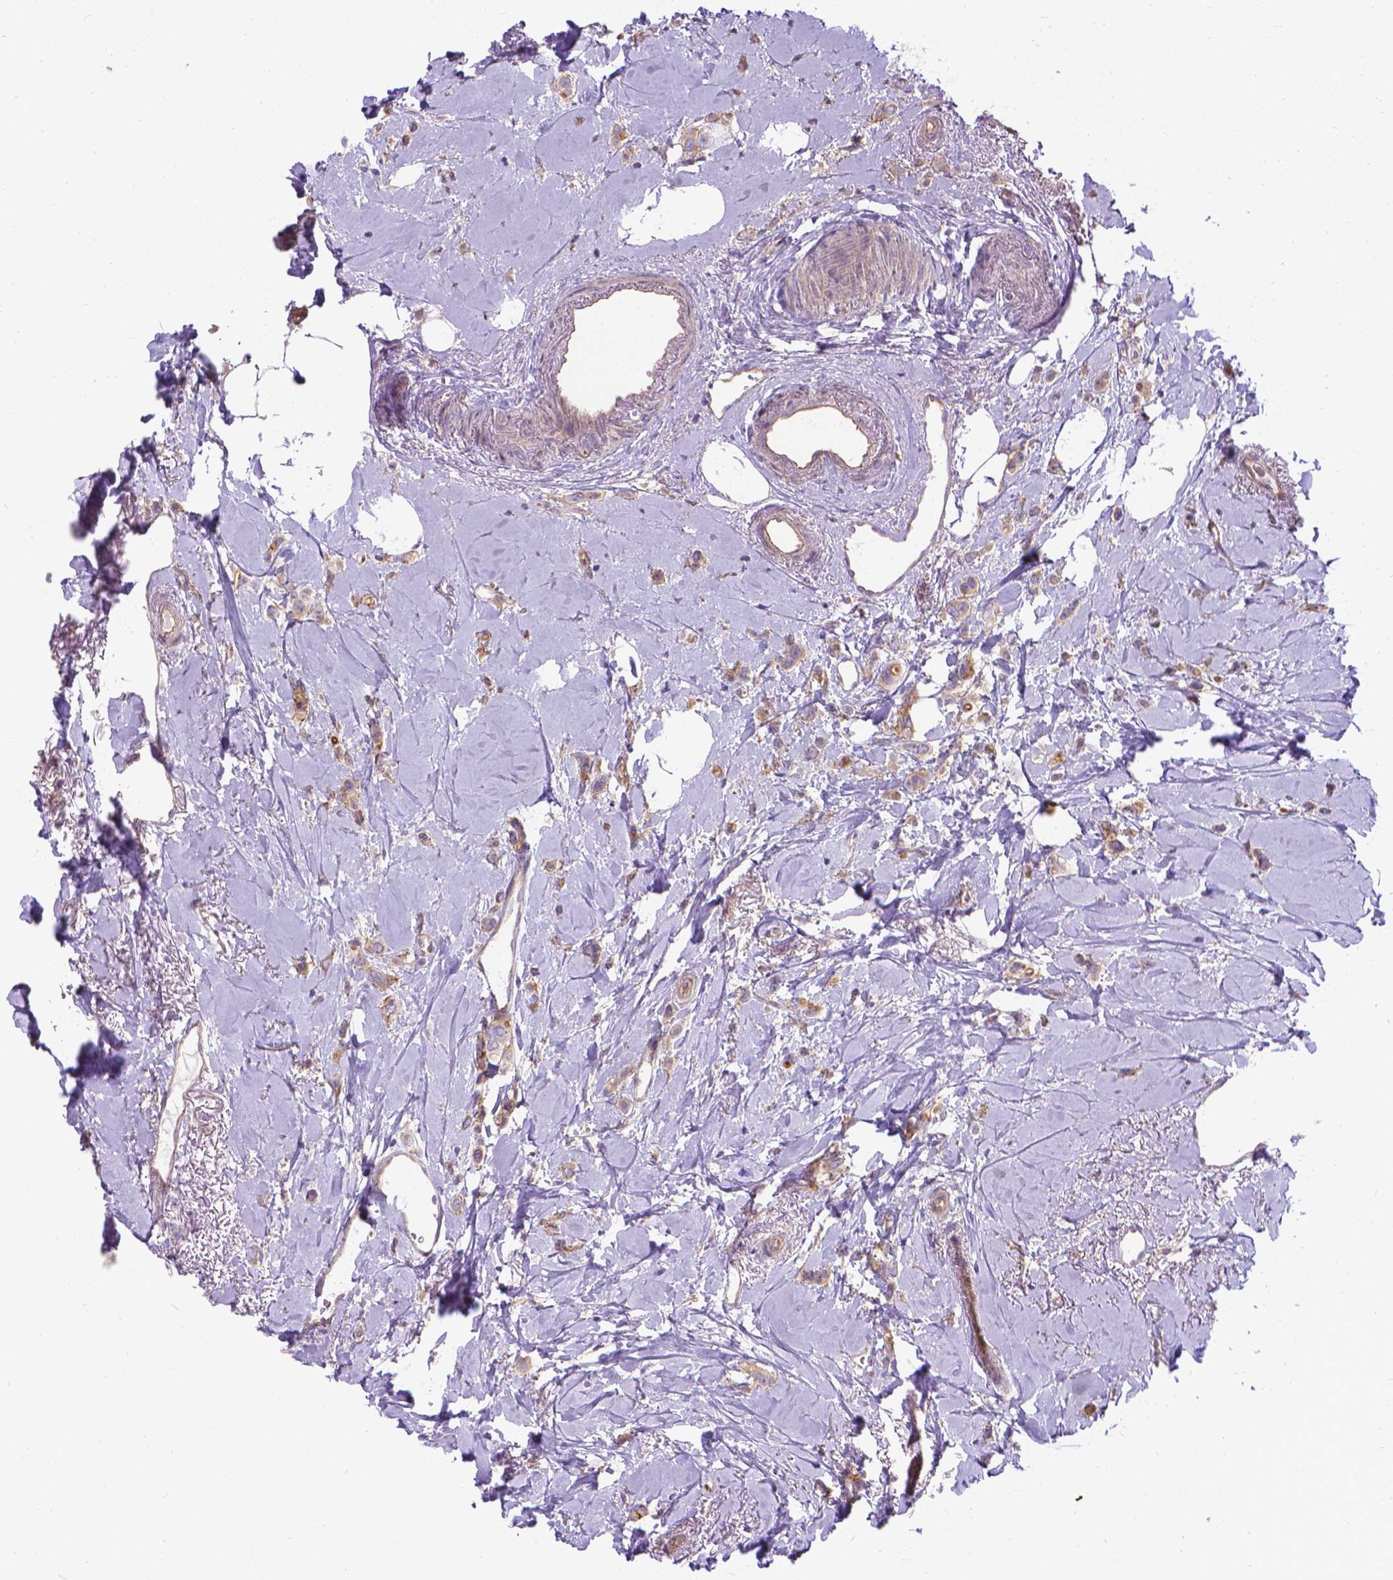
{"staining": {"intensity": "weak", "quantity": ">75%", "location": "cytoplasmic/membranous"}, "tissue": "breast cancer", "cell_type": "Tumor cells", "image_type": "cancer", "snomed": [{"axis": "morphology", "description": "Lobular carcinoma"}, {"axis": "topography", "description": "Breast"}], "caption": "DAB immunohistochemical staining of human breast cancer (lobular carcinoma) reveals weak cytoplasmic/membranous protein staining in approximately >75% of tumor cells. (DAB IHC, brown staining for protein, blue staining for nuclei).", "gene": "CFAP299", "patient": {"sex": "female", "age": 66}}